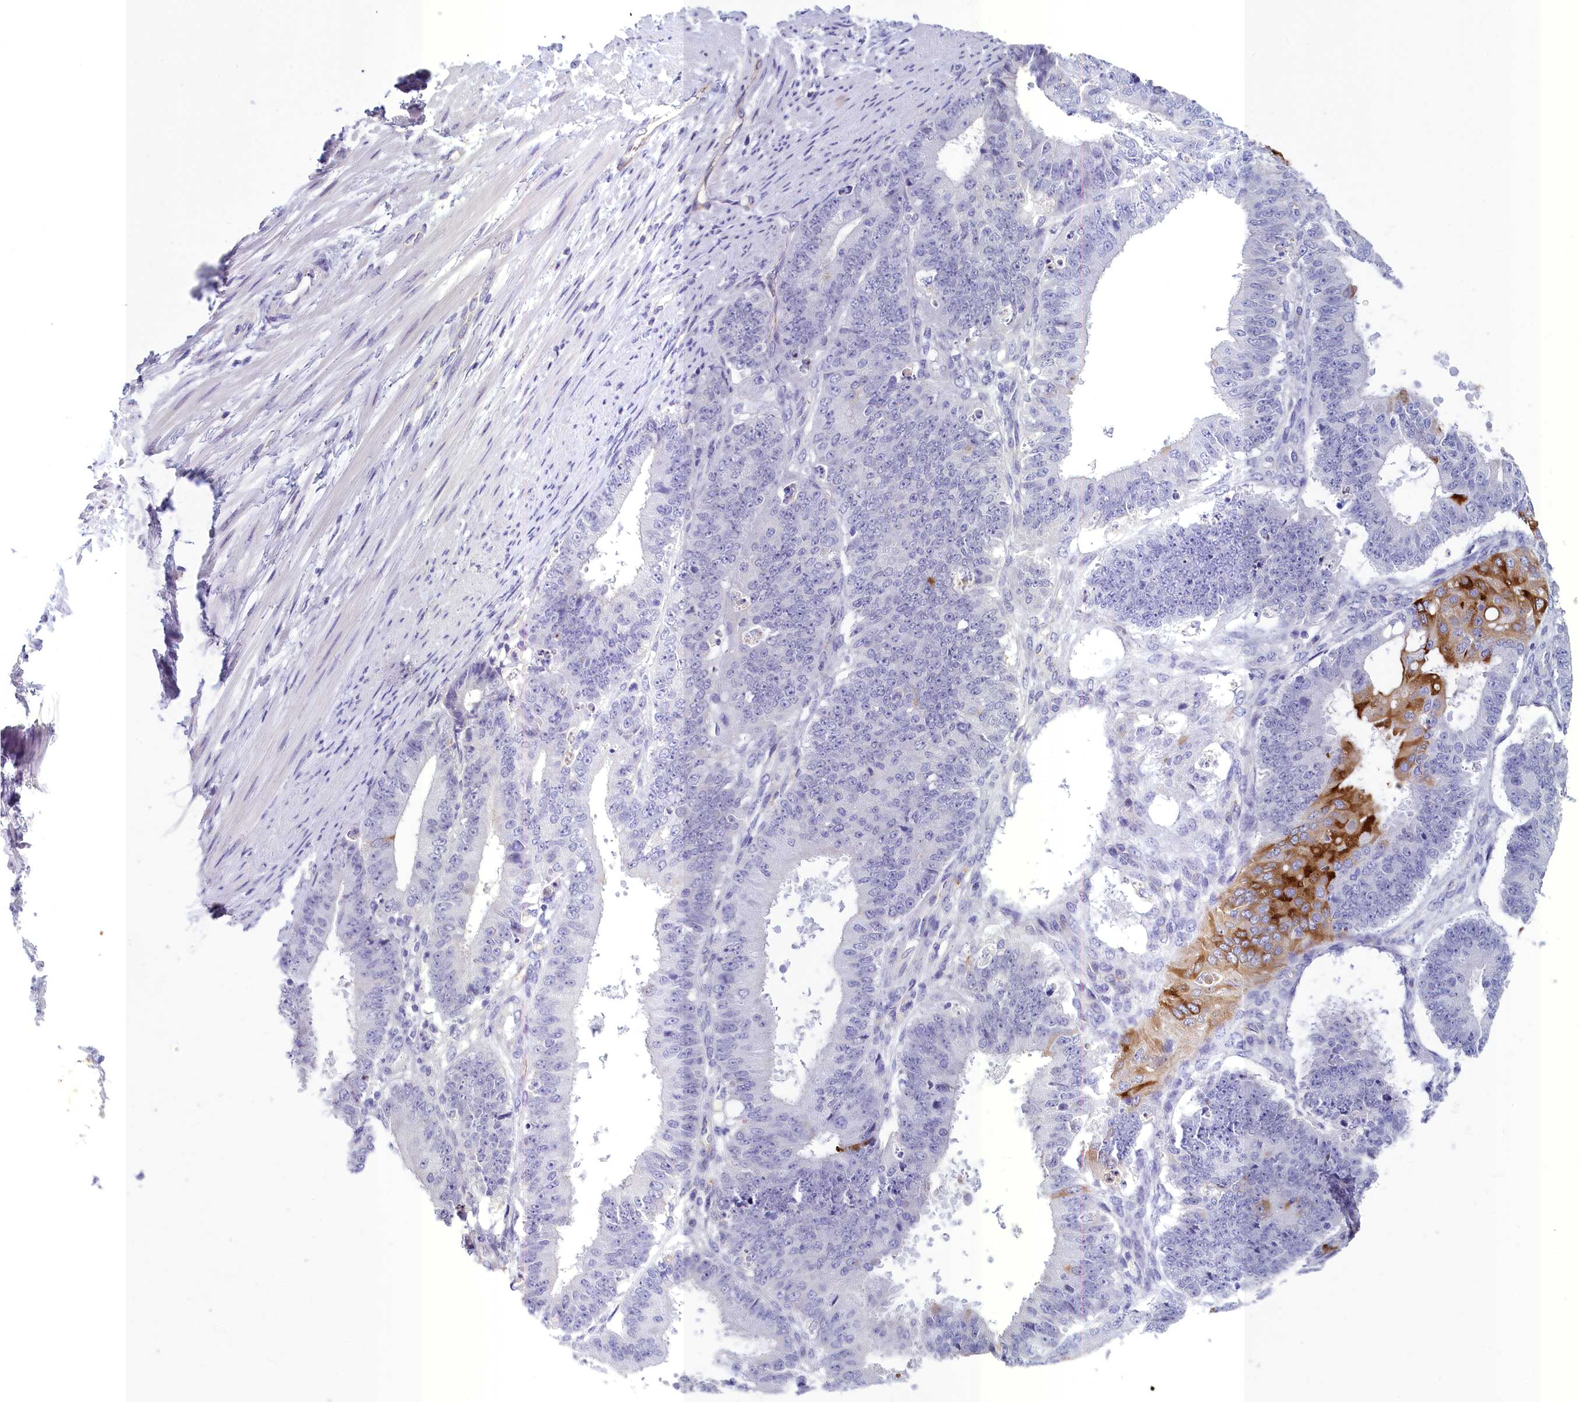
{"staining": {"intensity": "strong", "quantity": "<25%", "location": "cytoplasmic/membranous"}, "tissue": "ovarian cancer", "cell_type": "Tumor cells", "image_type": "cancer", "snomed": [{"axis": "morphology", "description": "Carcinoma, endometroid"}, {"axis": "topography", "description": "Appendix"}, {"axis": "topography", "description": "Ovary"}], "caption": "Immunohistochemistry (IHC) of ovarian cancer (endometroid carcinoma) reveals medium levels of strong cytoplasmic/membranous staining in about <25% of tumor cells. (Stains: DAB in brown, nuclei in blue, Microscopy: brightfield microscopy at high magnification).", "gene": "INSC", "patient": {"sex": "female", "age": 42}}